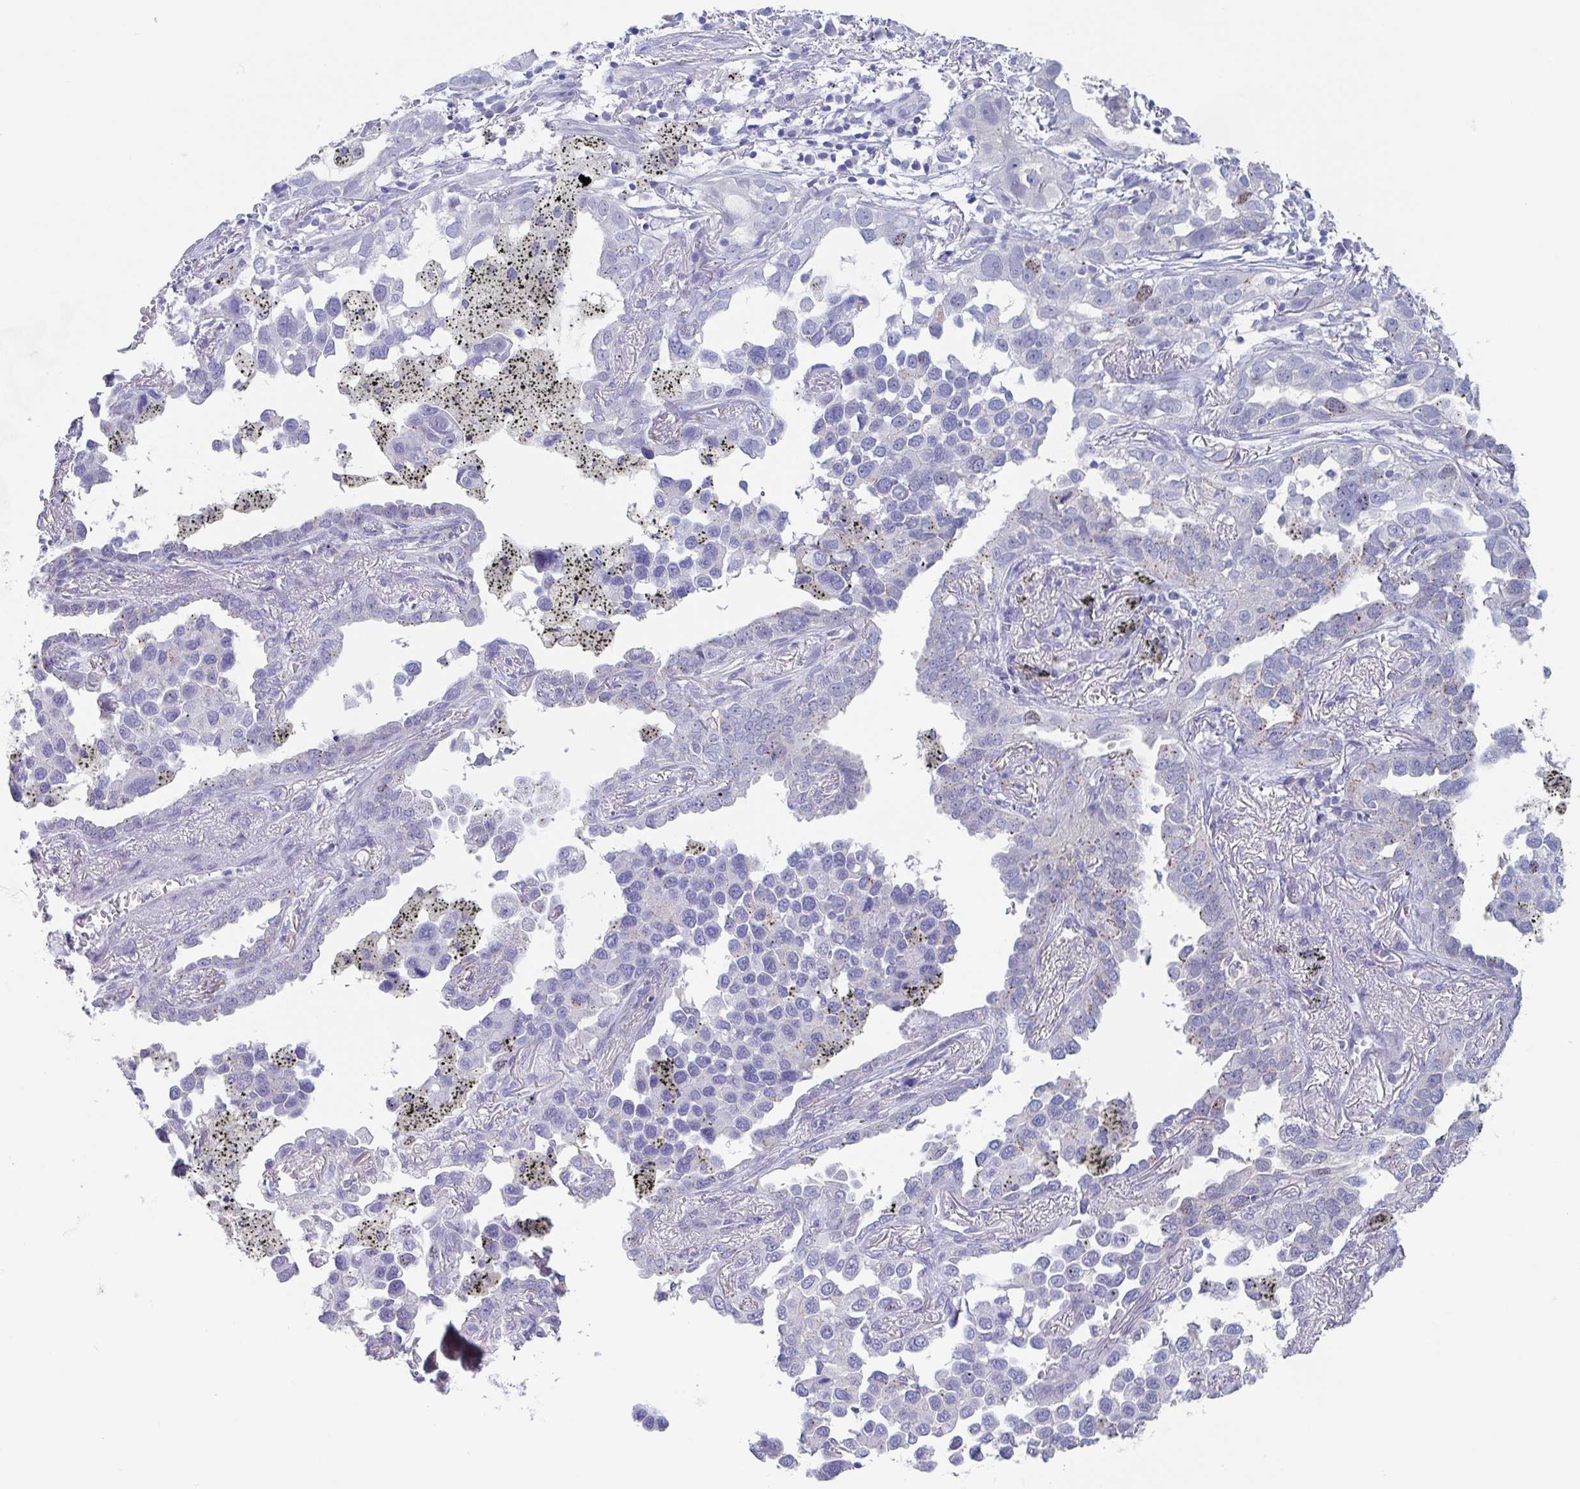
{"staining": {"intensity": "negative", "quantity": "none", "location": "none"}, "tissue": "lung cancer", "cell_type": "Tumor cells", "image_type": "cancer", "snomed": [{"axis": "morphology", "description": "Adenocarcinoma, NOS"}, {"axis": "topography", "description": "Lung"}], "caption": "Lung cancer stained for a protein using IHC shows no staining tumor cells.", "gene": "CHMP5", "patient": {"sex": "male", "age": 67}}